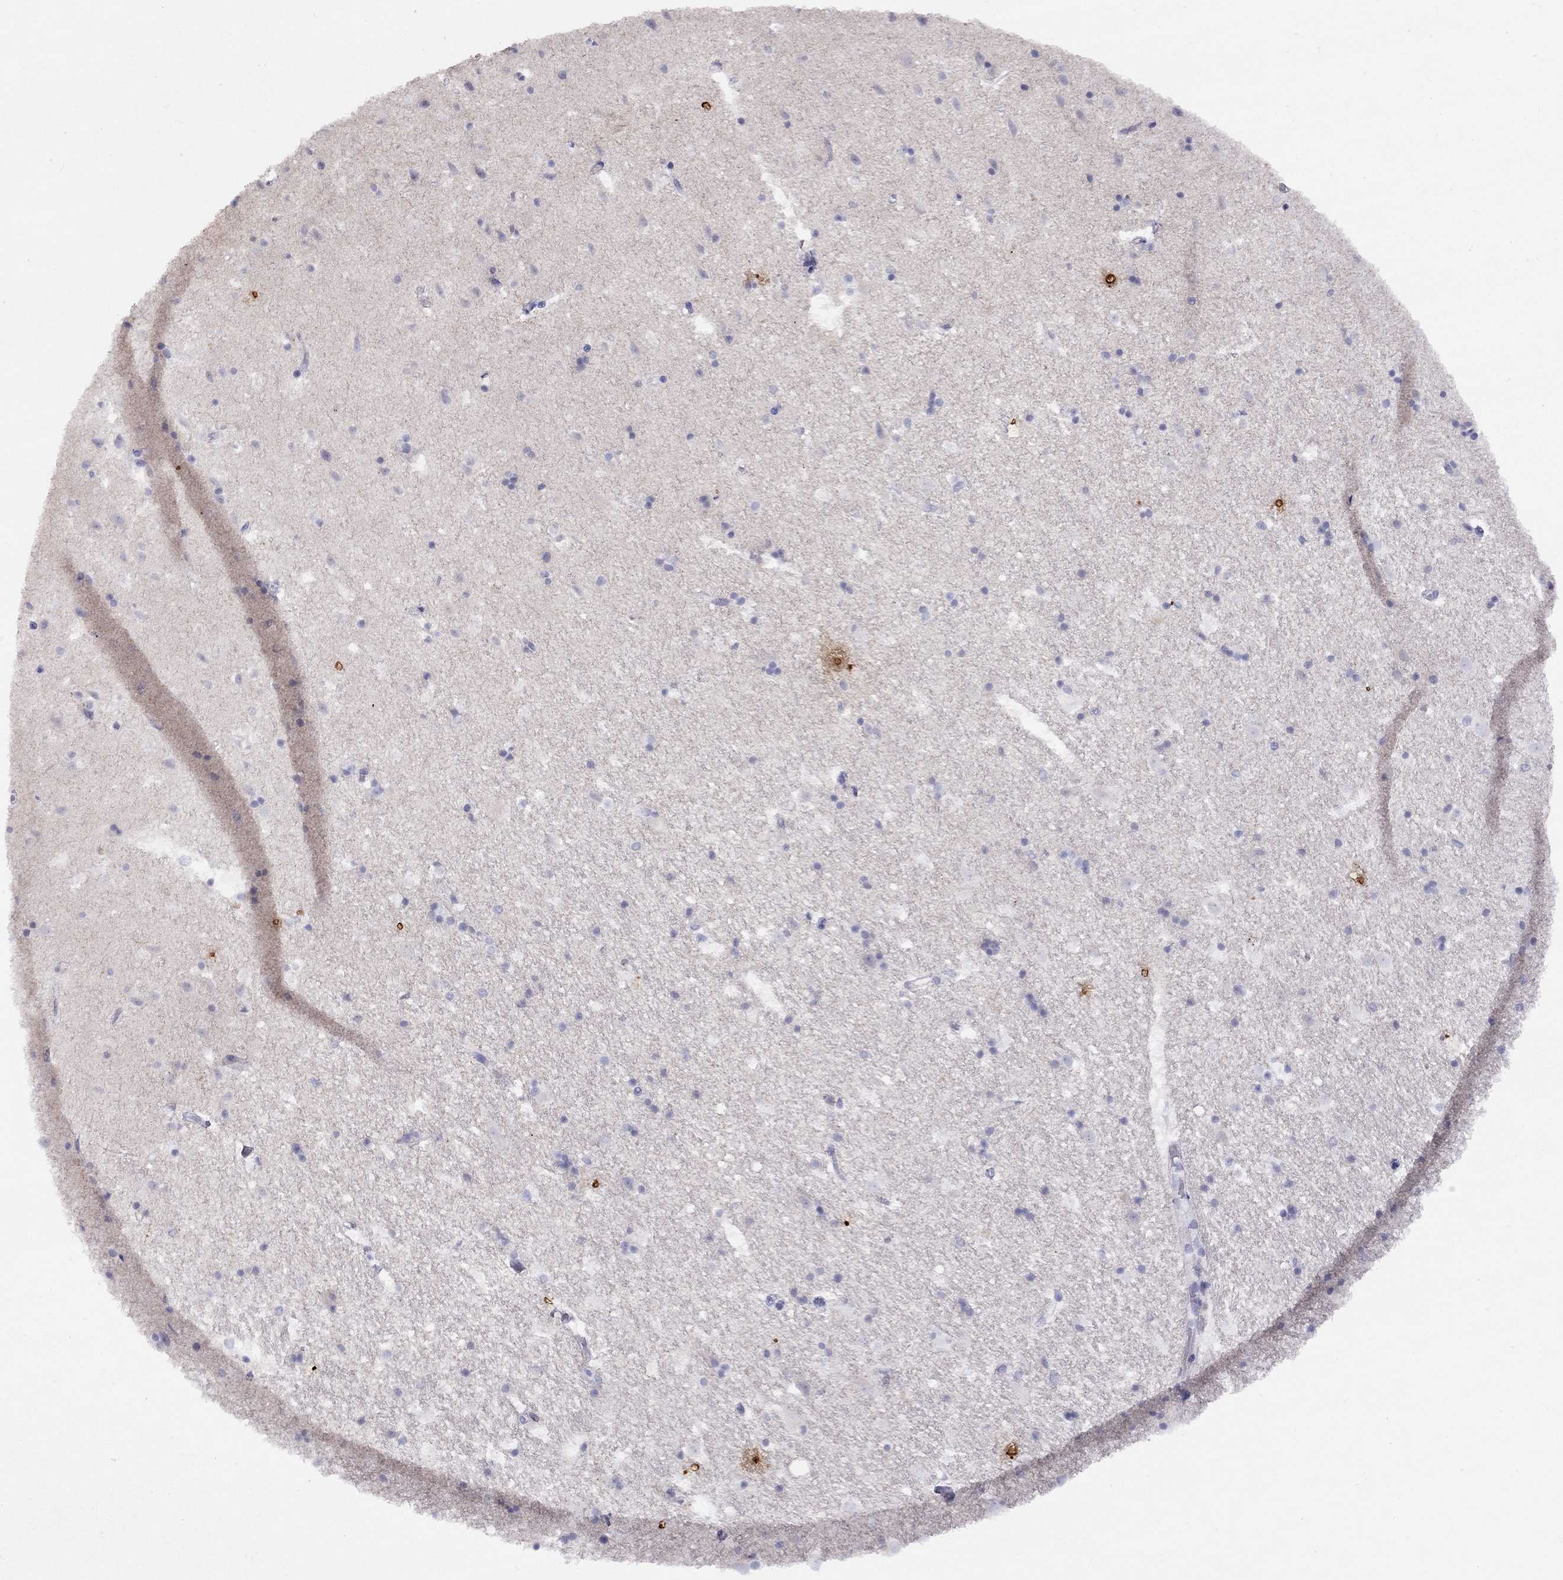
{"staining": {"intensity": "negative", "quantity": "none", "location": "none"}, "tissue": "hippocampus", "cell_type": "Glial cells", "image_type": "normal", "snomed": [{"axis": "morphology", "description": "Normal tissue, NOS"}, {"axis": "topography", "description": "Hippocampus"}], "caption": "DAB immunohistochemical staining of benign human hippocampus exhibits no significant staining in glial cells.", "gene": "CPNE4", "patient": {"sex": "male", "age": 49}}